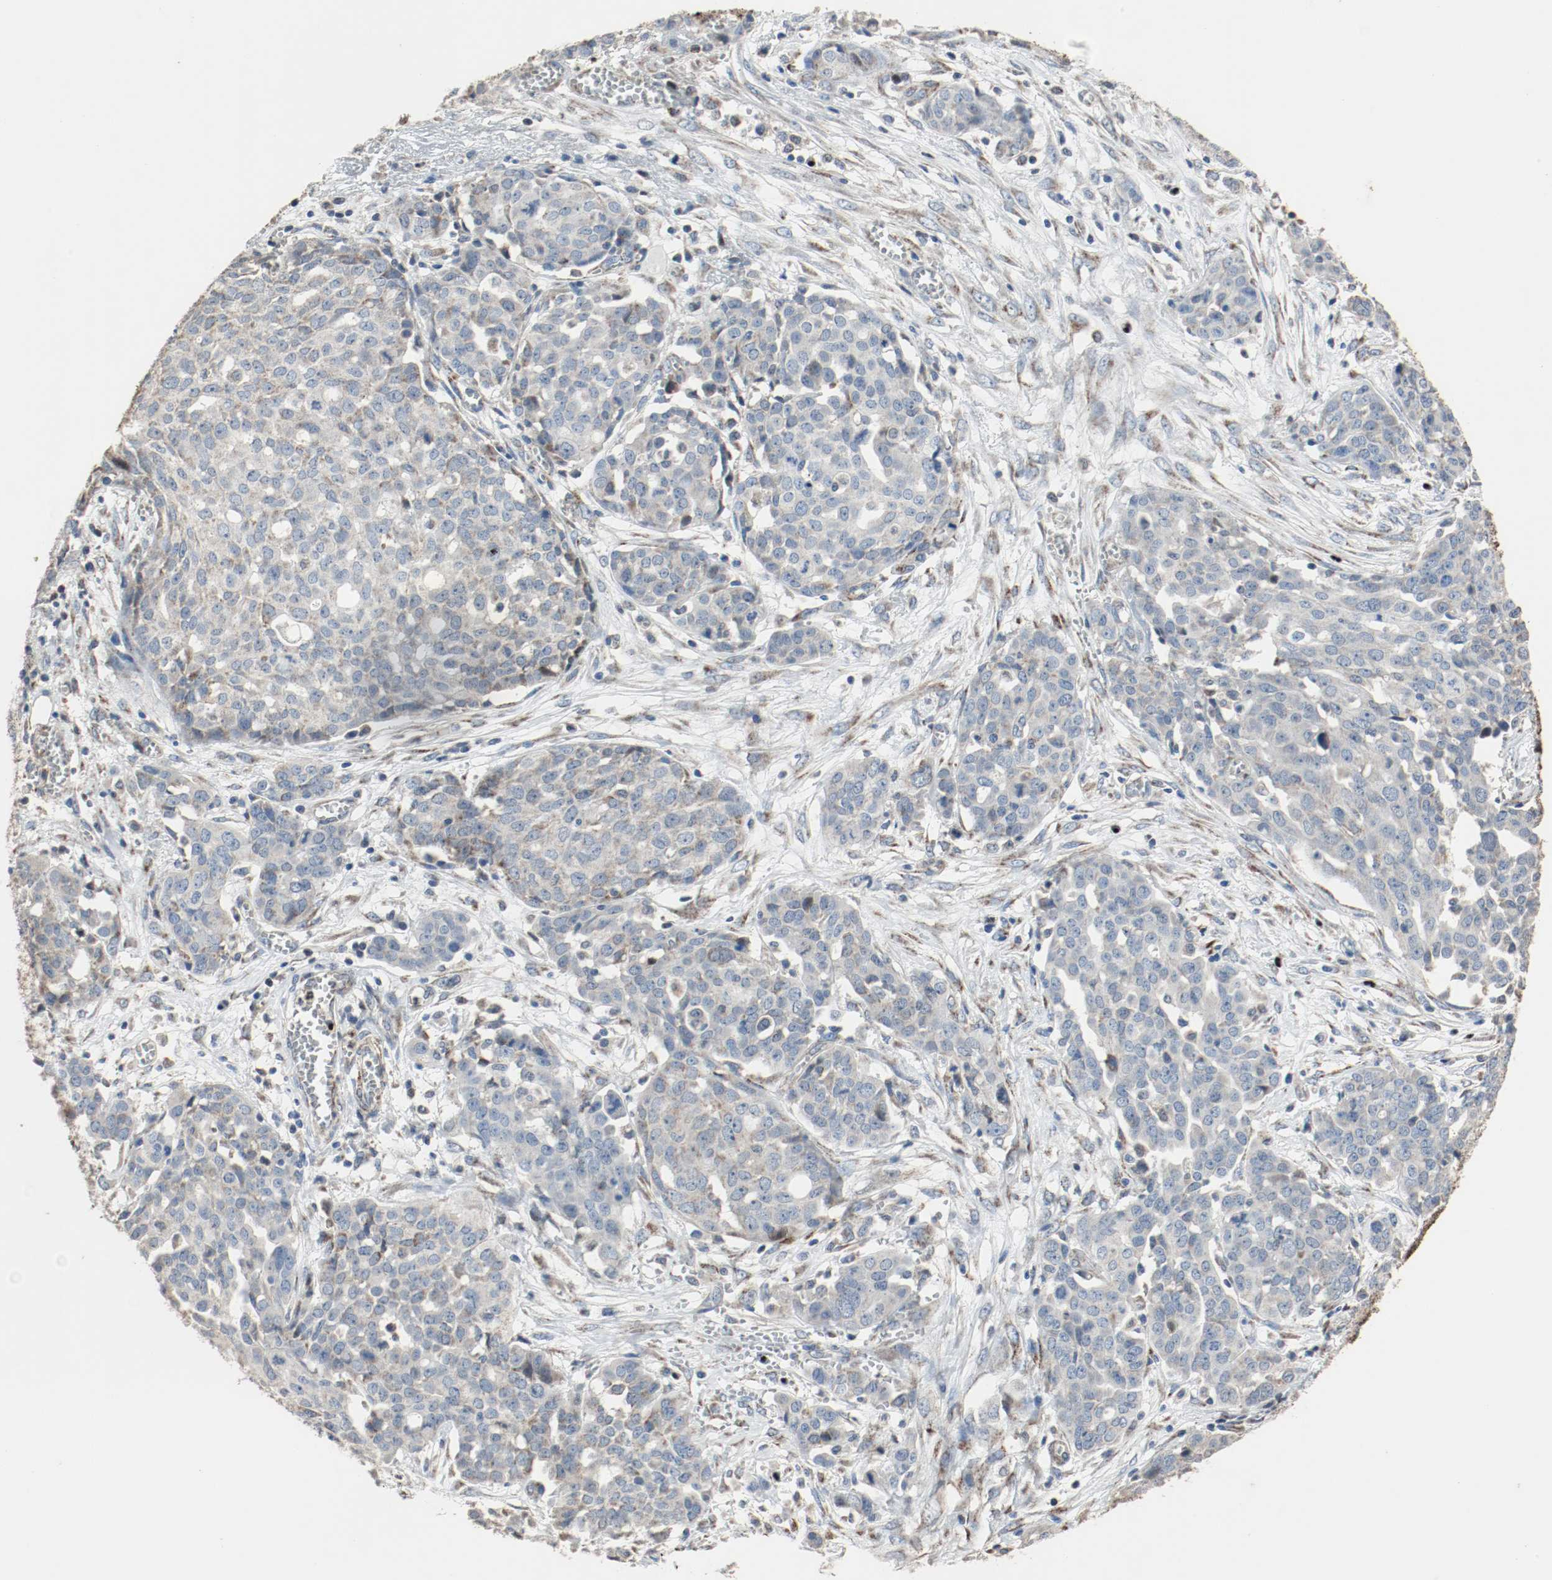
{"staining": {"intensity": "weak", "quantity": ">75%", "location": "cytoplasmic/membranous"}, "tissue": "ovarian cancer", "cell_type": "Tumor cells", "image_type": "cancer", "snomed": [{"axis": "morphology", "description": "Cystadenocarcinoma, serous, NOS"}, {"axis": "topography", "description": "Soft tissue"}, {"axis": "topography", "description": "Ovary"}], "caption": "Protein expression analysis of human ovarian cancer reveals weak cytoplasmic/membranous positivity in approximately >75% of tumor cells.", "gene": "ALDH4A1", "patient": {"sex": "female", "age": 57}}